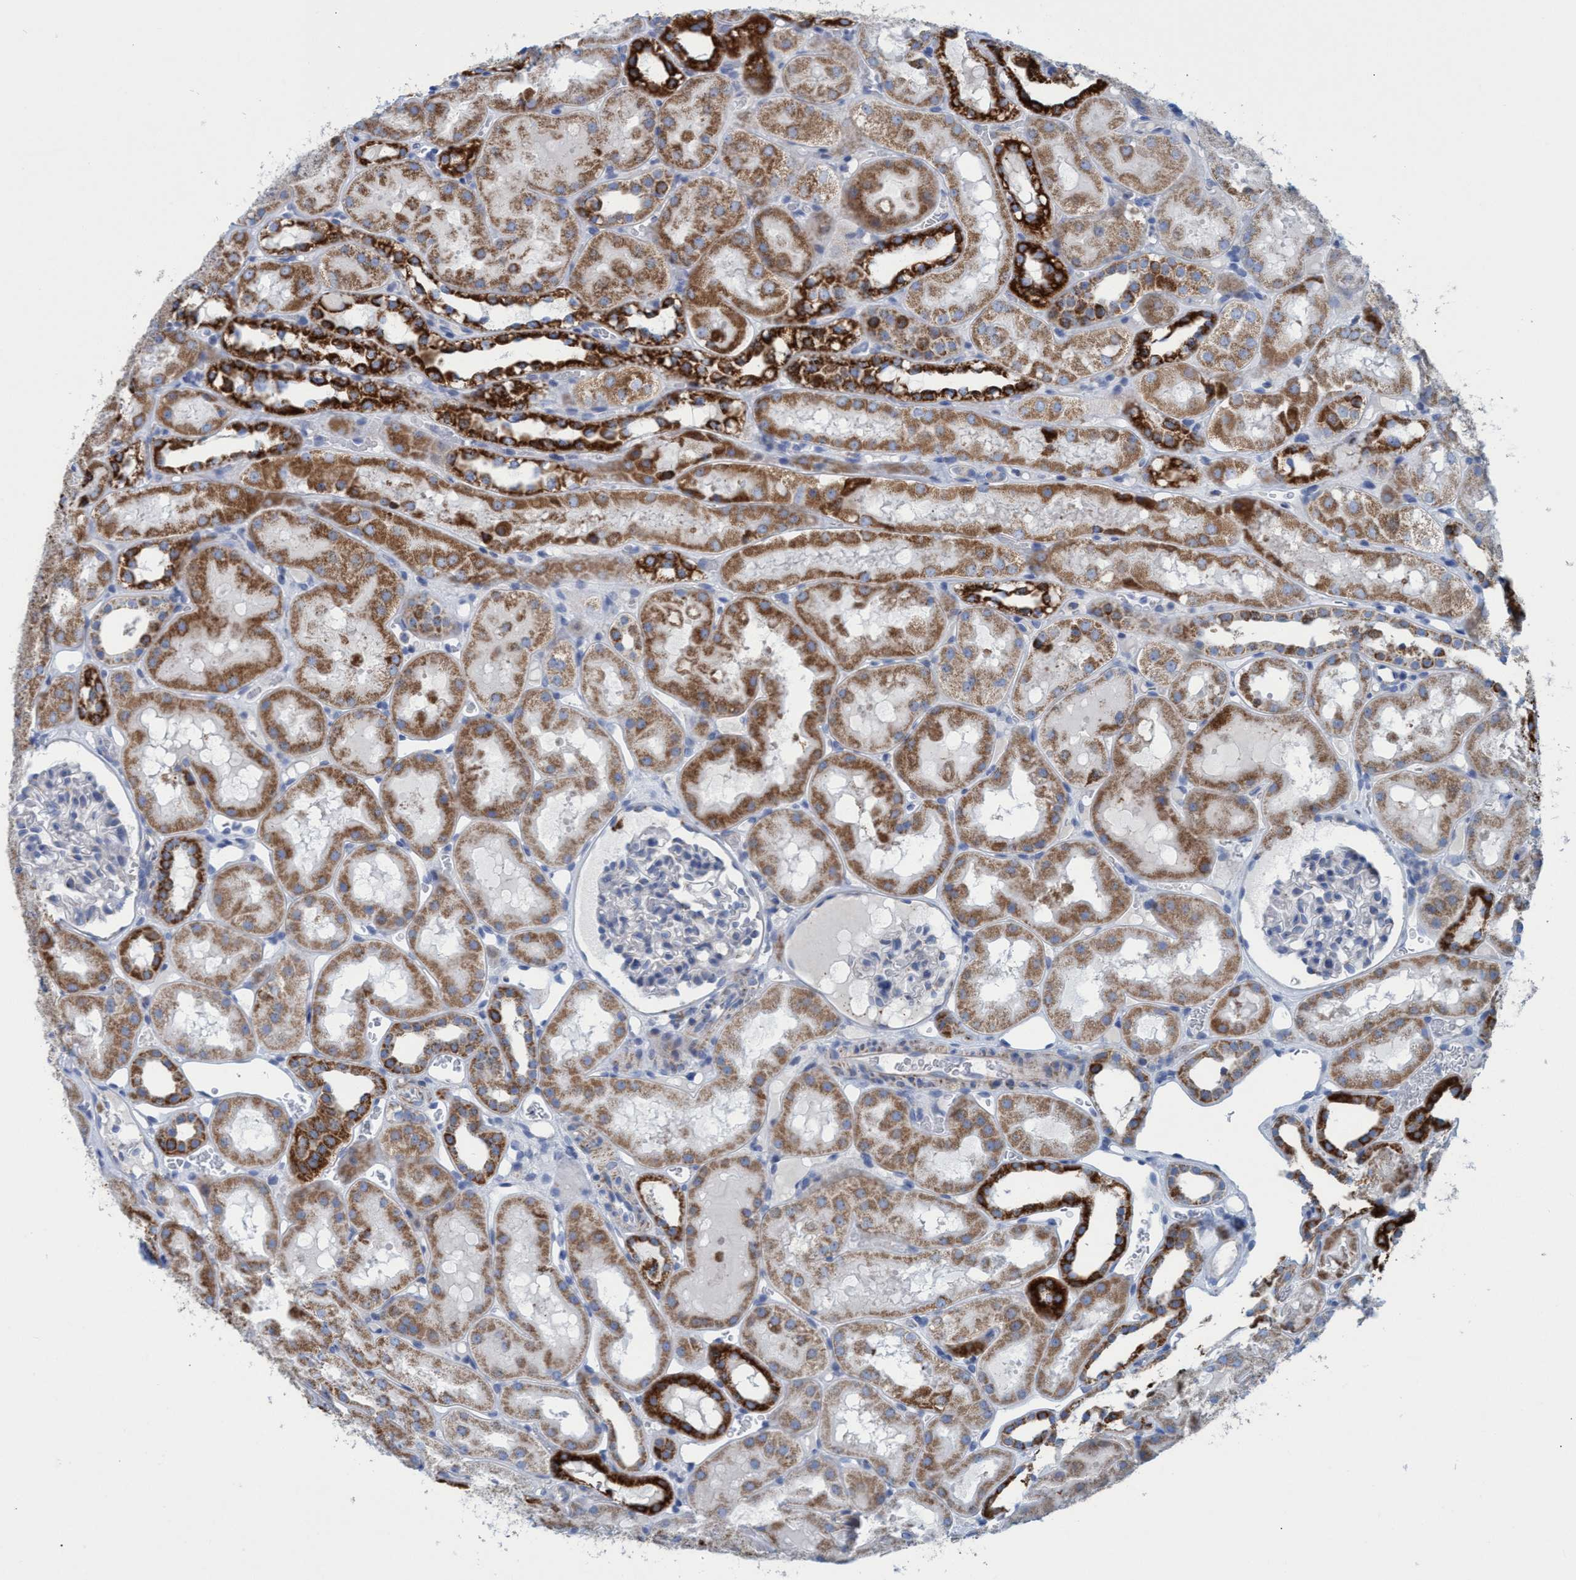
{"staining": {"intensity": "negative", "quantity": "none", "location": "none"}, "tissue": "kidney", "cell_type": "Cells in glomeruli", "image_type": "normal", "snomed": [{"axis": "morphology", "description": "Normal tissue, NOS"}, {"axis": "topography", "description": "Kidney"}, {"axis": "topography", "description": "Urinary bladder"}], "caption": "Kidney stained for a protein using immunohistochemistry reveals no staining cells in glomeruli.", "gene": "GGA3", "patient": {"sex": "male", "age": 16}}